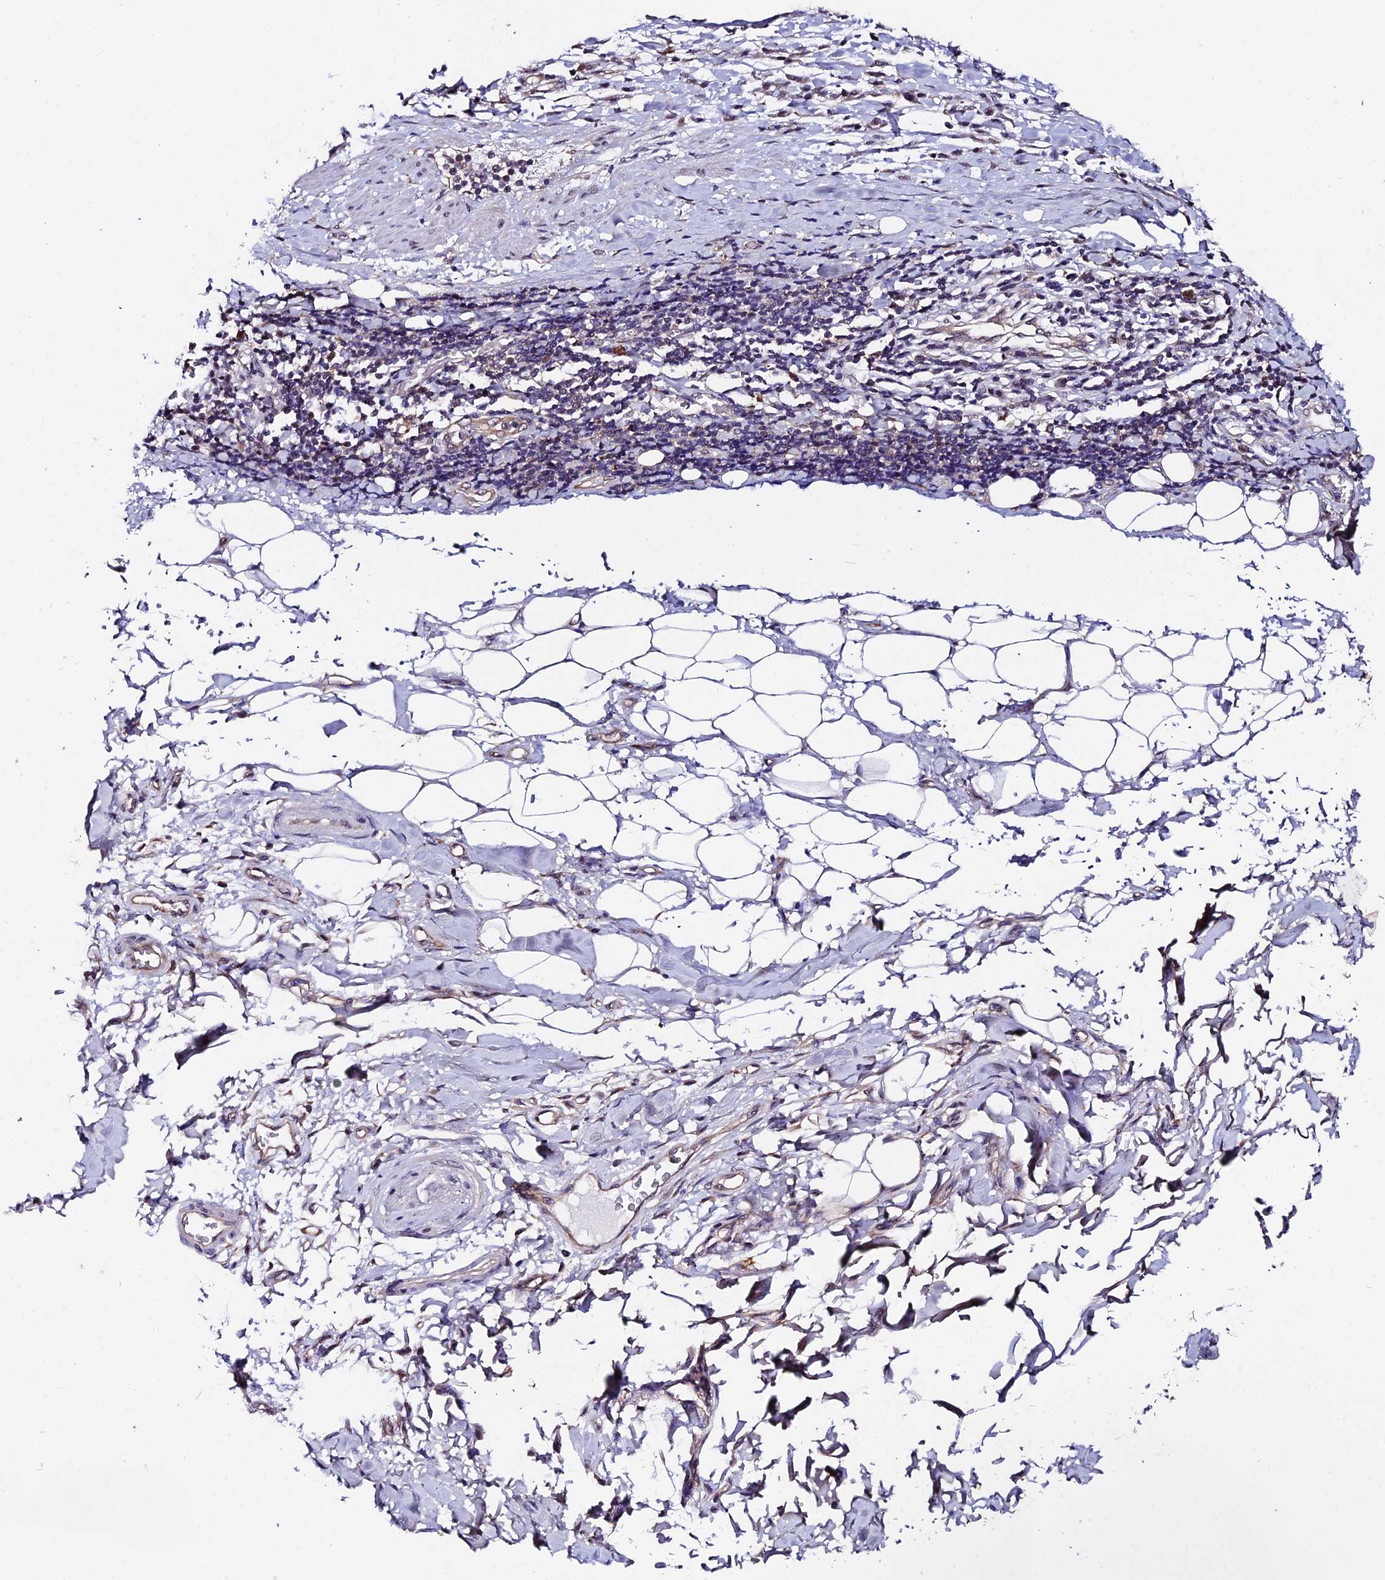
{"staining": {"intensity": "negative", "quantity": "none", "location": "none"}, "tissue": "adipose tissue", "cell_type": "Adipocytes", "image_type": "normal", "snomed": [{"axis": "morphology", "description": "Normal tissue, NOS"}, {"axis": "morphology", "description": "Adenocarcinoma, NOS"}, {"axis": "topography", "description": "Esophagus"}], "caption": "DAB (3,3'-diaminobenzidine) immunohistochemical staining of normal adipose tissue exhibits no significant expression in adipocytes. (Stains: DAB (3,3'-diaminobenzidine) IHC with hematoxylin counter stain, Microscopy: brightfield microscopy at high magnification).", "gene": "INPP4A", "patient": {"sex": "male", "age": 62}}